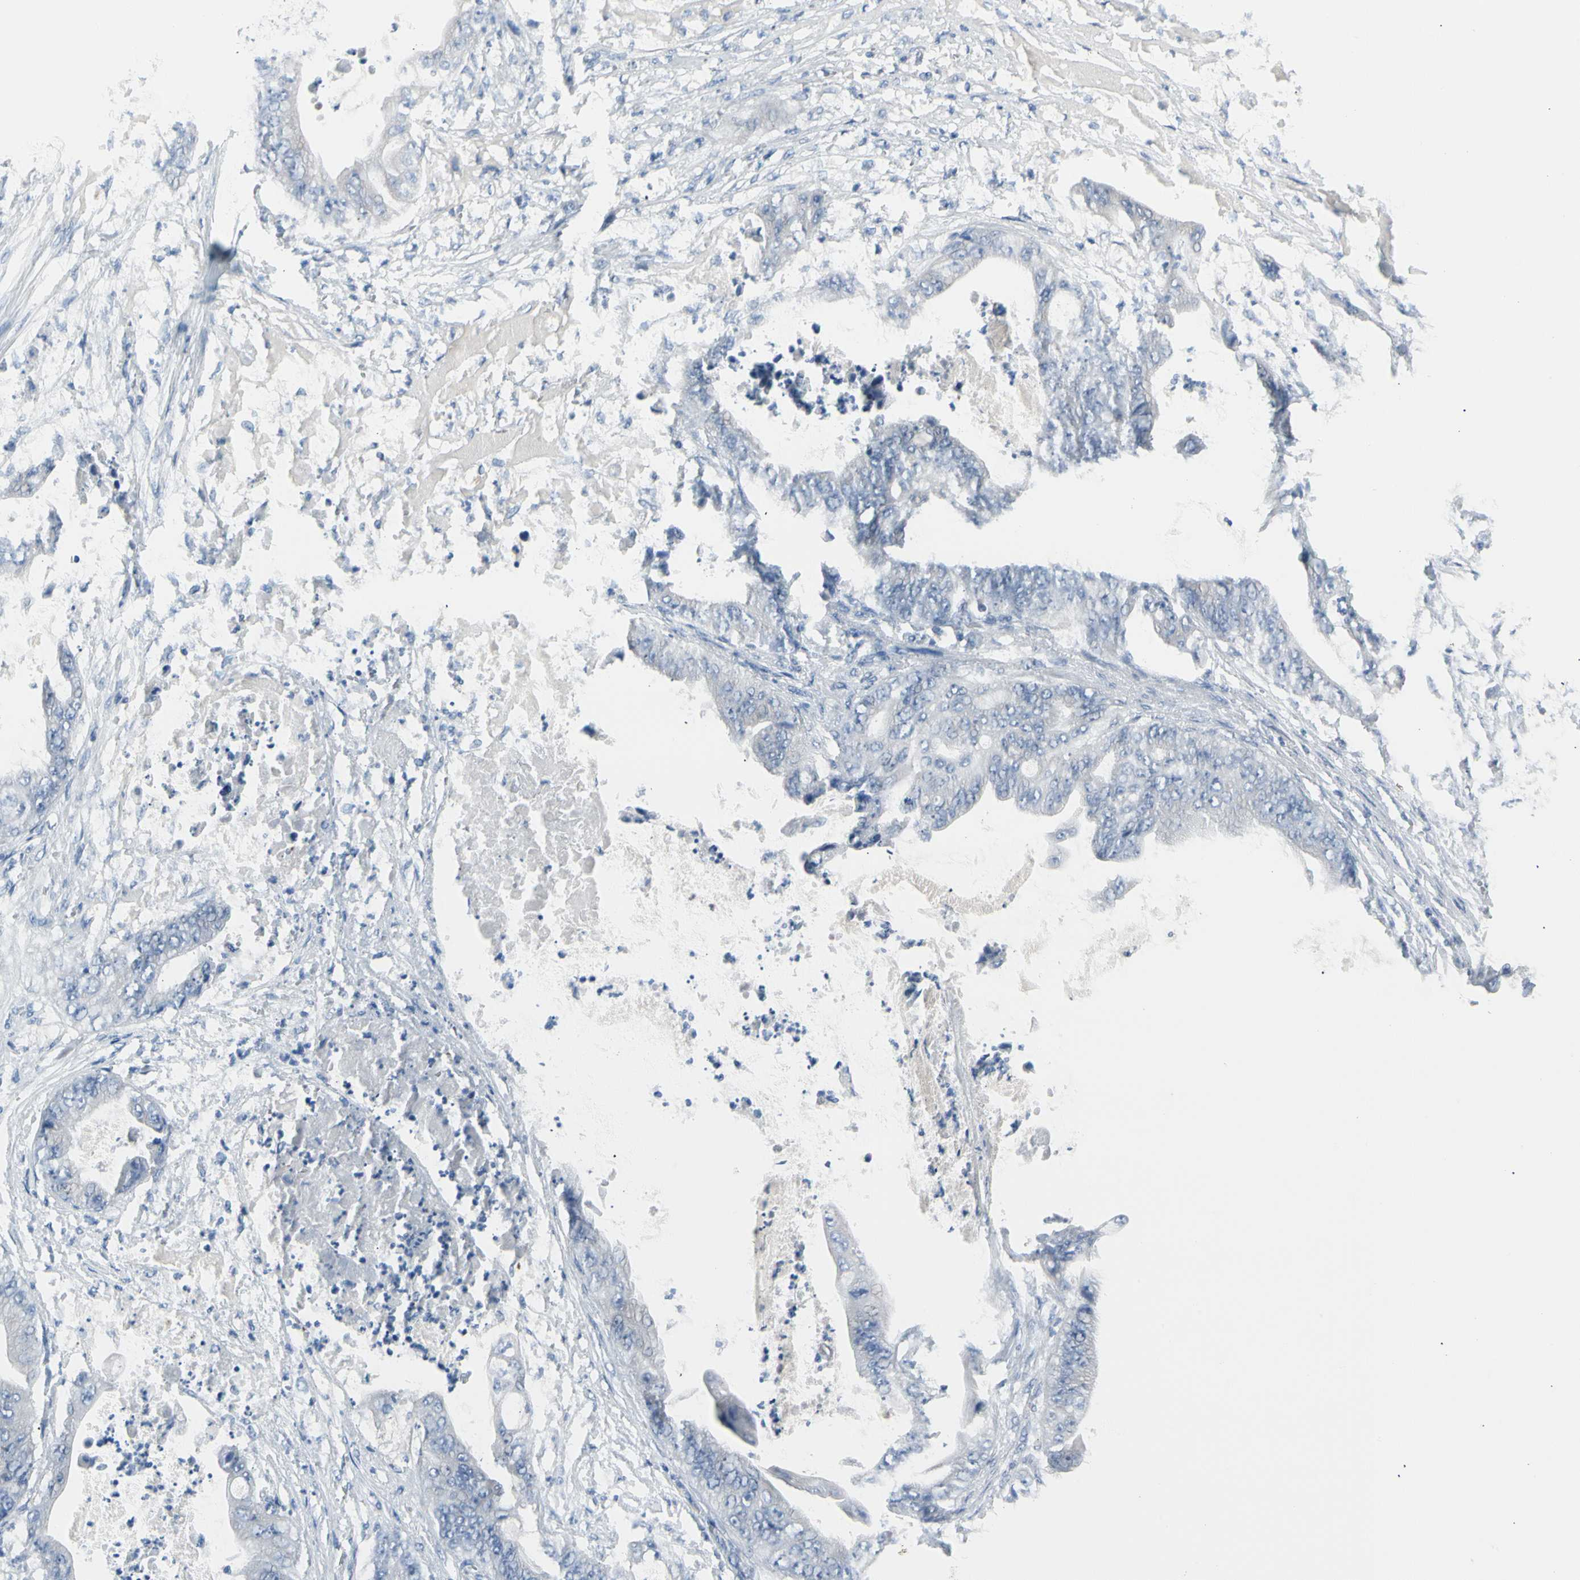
{"staining": {"intensity": "negative", "quantity": "none", "location": "none"}, "tissue": "stomach cancer", "cell_type": "Tumor cells", "image_type": "cancer", "snomed": [{"axis": "morphology", "description": "Adenocarcinoma, NOS"}, {"axis": "topography", "description": "Stomach"}], "caption": "Protein analysis of stomach adenocarcinoma reveals no significant positivity in tumor cells.", "gene": "TPO", "patient": {"sex": "female", "age": 73}}